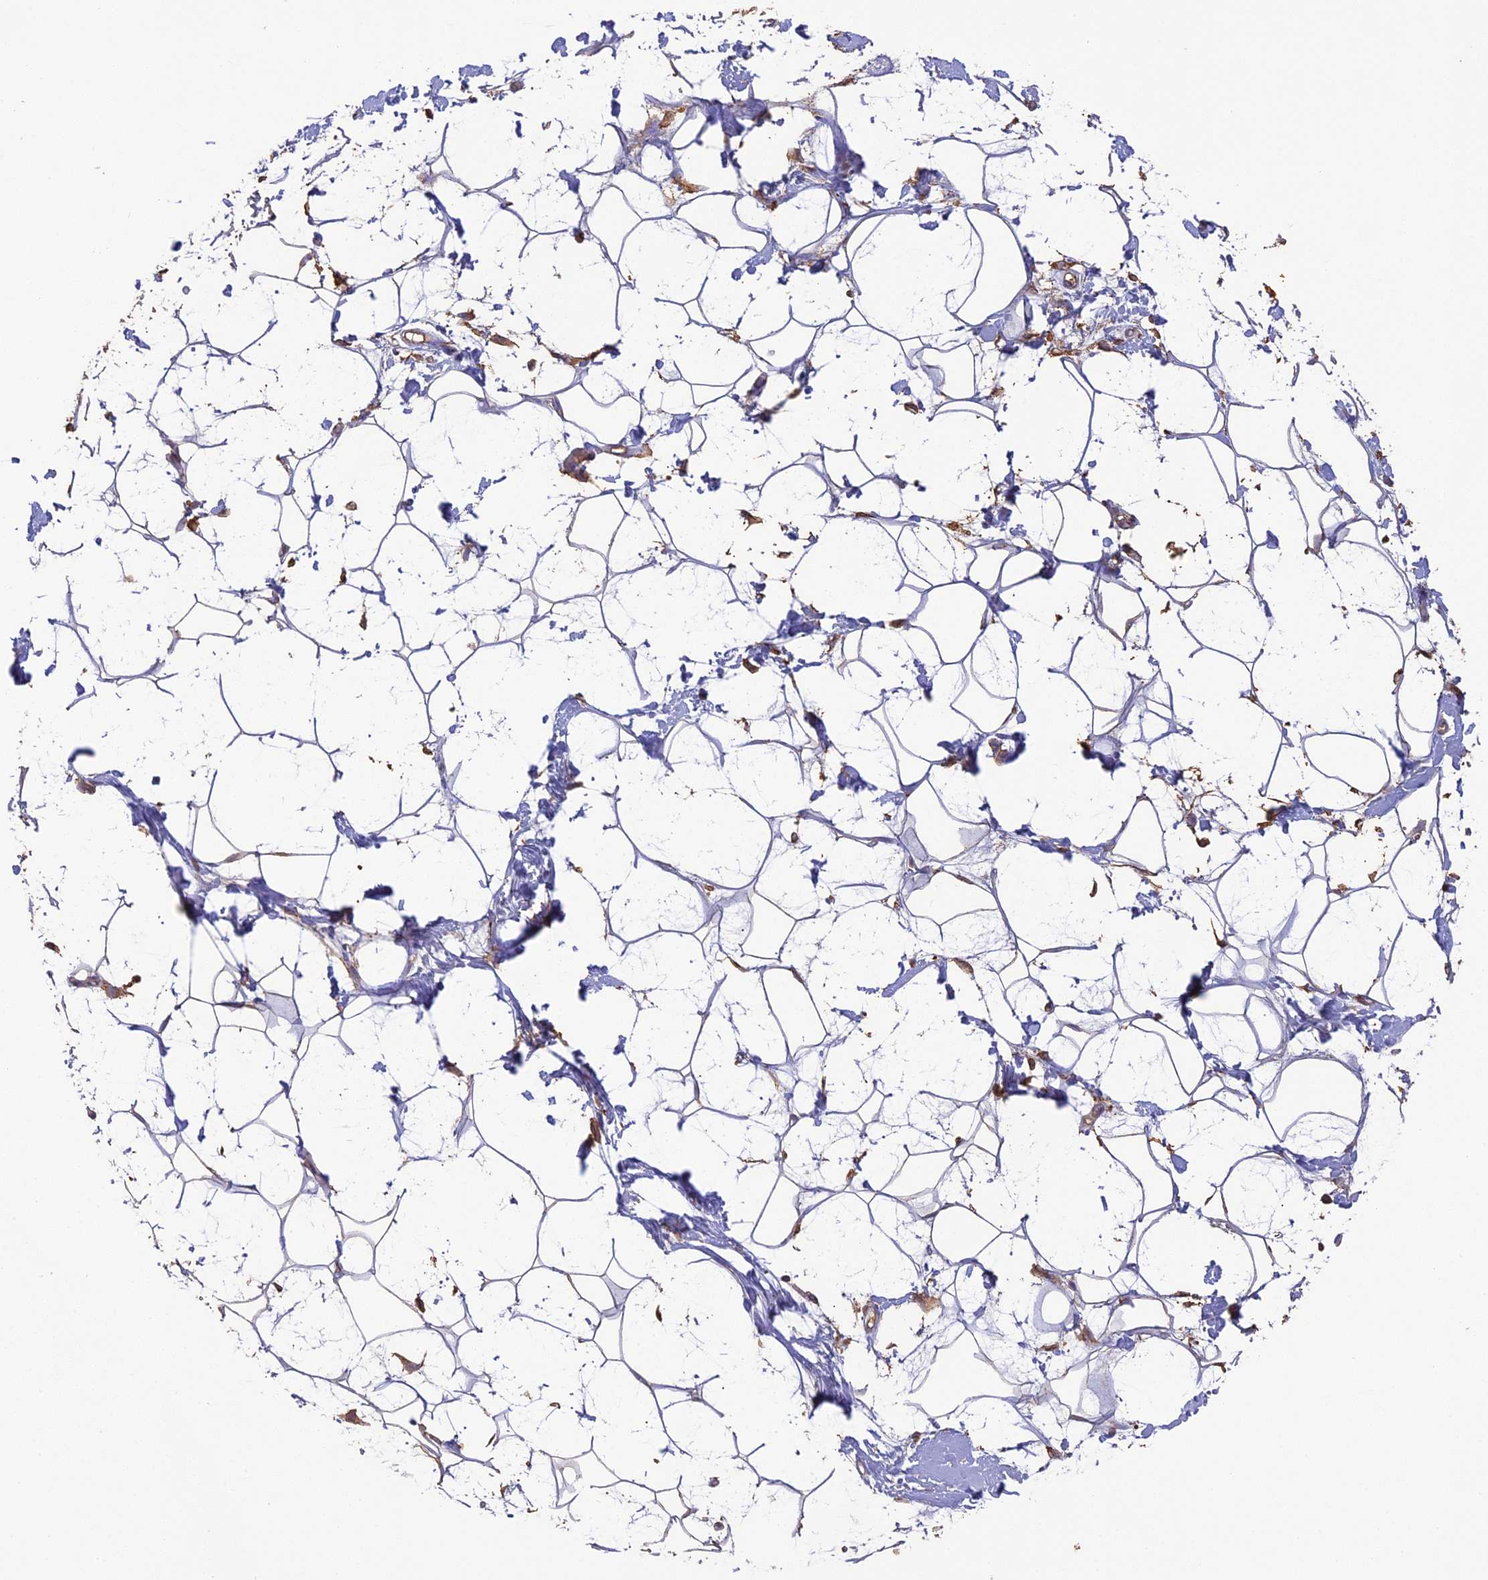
{"staining": {"intensity": "negative", "quantity": "none", "location": "none"}, "tissue": "adipose tissue", "cell_type": "Adipocytes", "image_type": "normal", "snomed": [{"axis": "morphology", "description": "Normal tissue, NOS"}, {"axis": "topography", "description": "Breast"}], "caption": "This is an IHC photomicrograph of normal adipose tissue. There is no staining in adipocytes.", "gene": "ARHGAP19", "patient": {"sex": "female", "age": 26}}